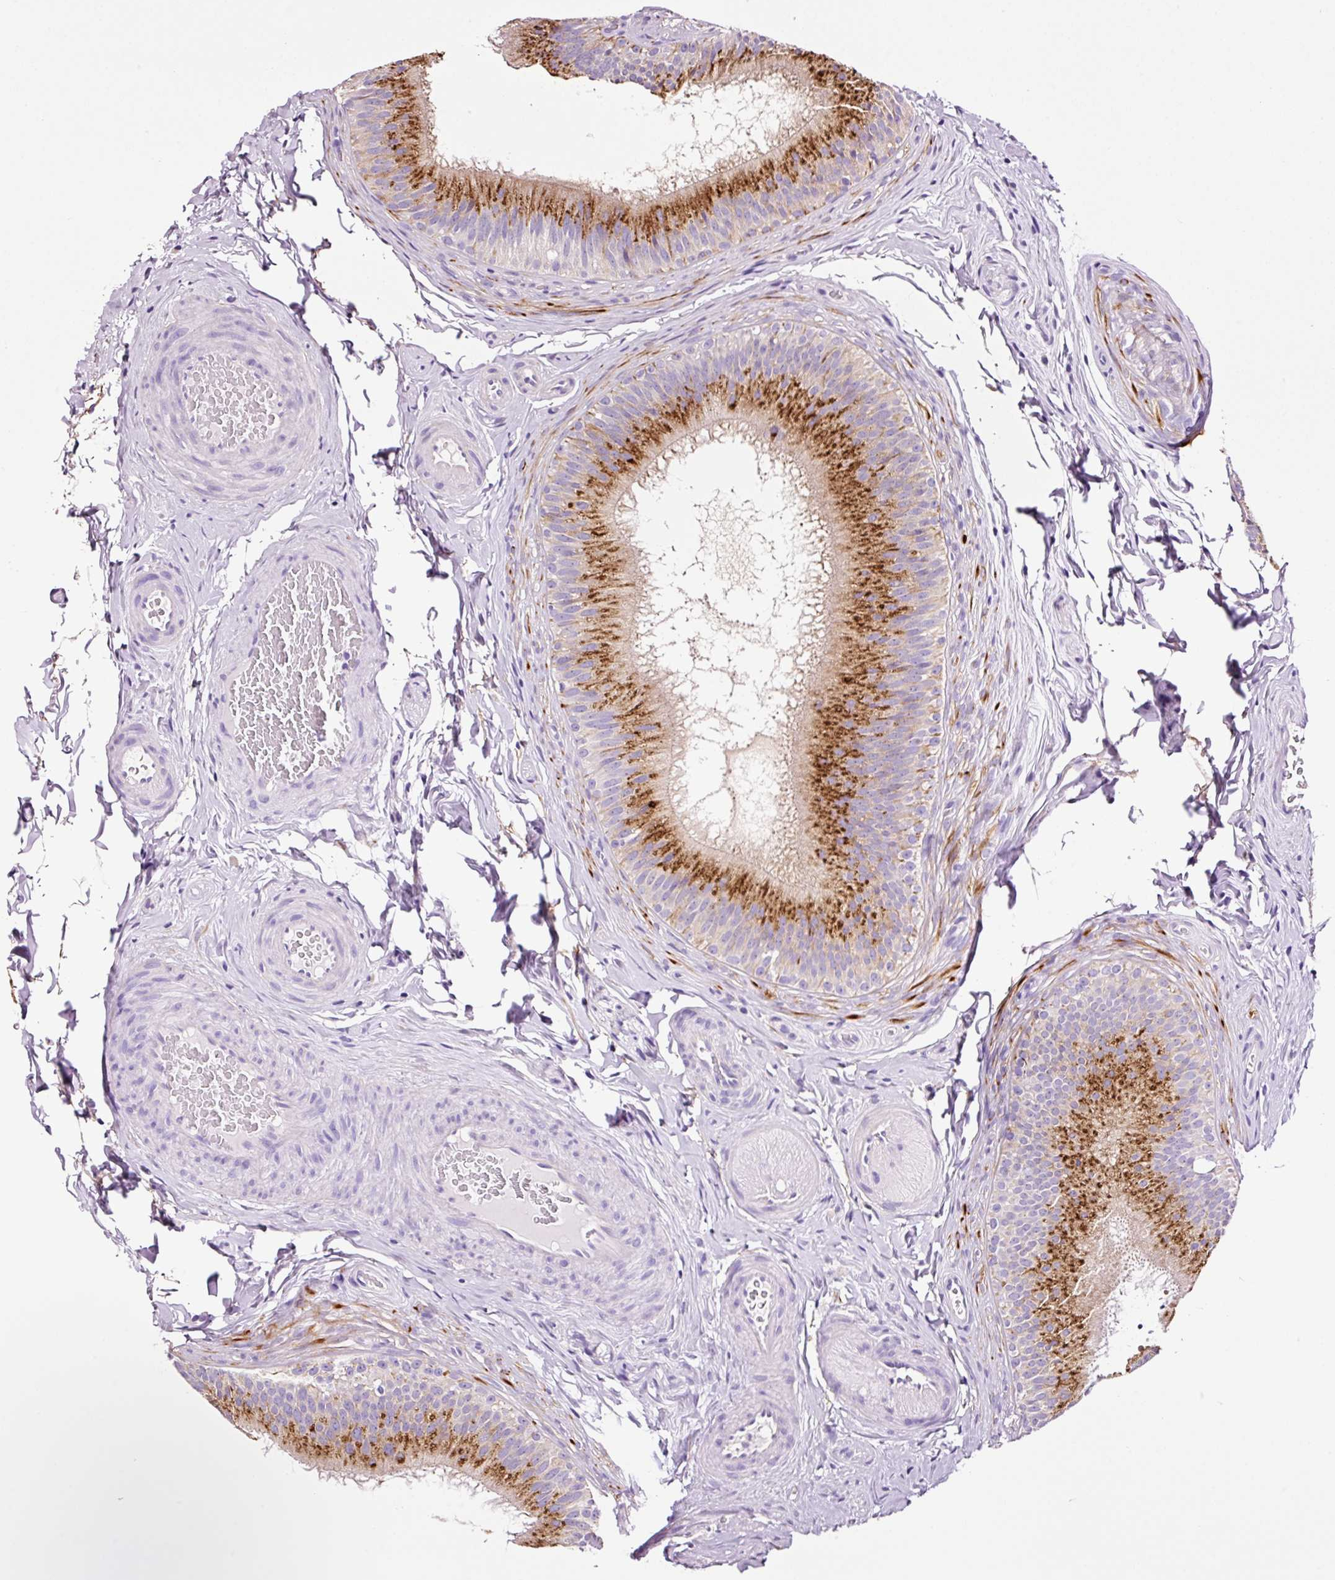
{"staining": {"intensity": "strong", "quantity": "25%-75%", "location": "cytoplasmic/membranous"}, "tissue": "epididymis", "cell_type": "Glandular cells", "image_type": "normal", "snomed": [{"axis": "morphology", "description": "Normal tissue, NOS"}, {"axis": "topography", "description": "Epididymis"}], "caption": "Immunohistochemistry of benign human epididymis shows high levels of strong cytoplasmic/membranous expression in approximately 25%-75% of glandular cells. The staining was performed using DAB (3,3'-diaminobenzidine) to visualize the protein expression in brown, while the nuclei were stained in blue with hematoxylin (Magnification: 20x).", "gene": "PAM", "patient": {"sex": "male", "age": 24}}